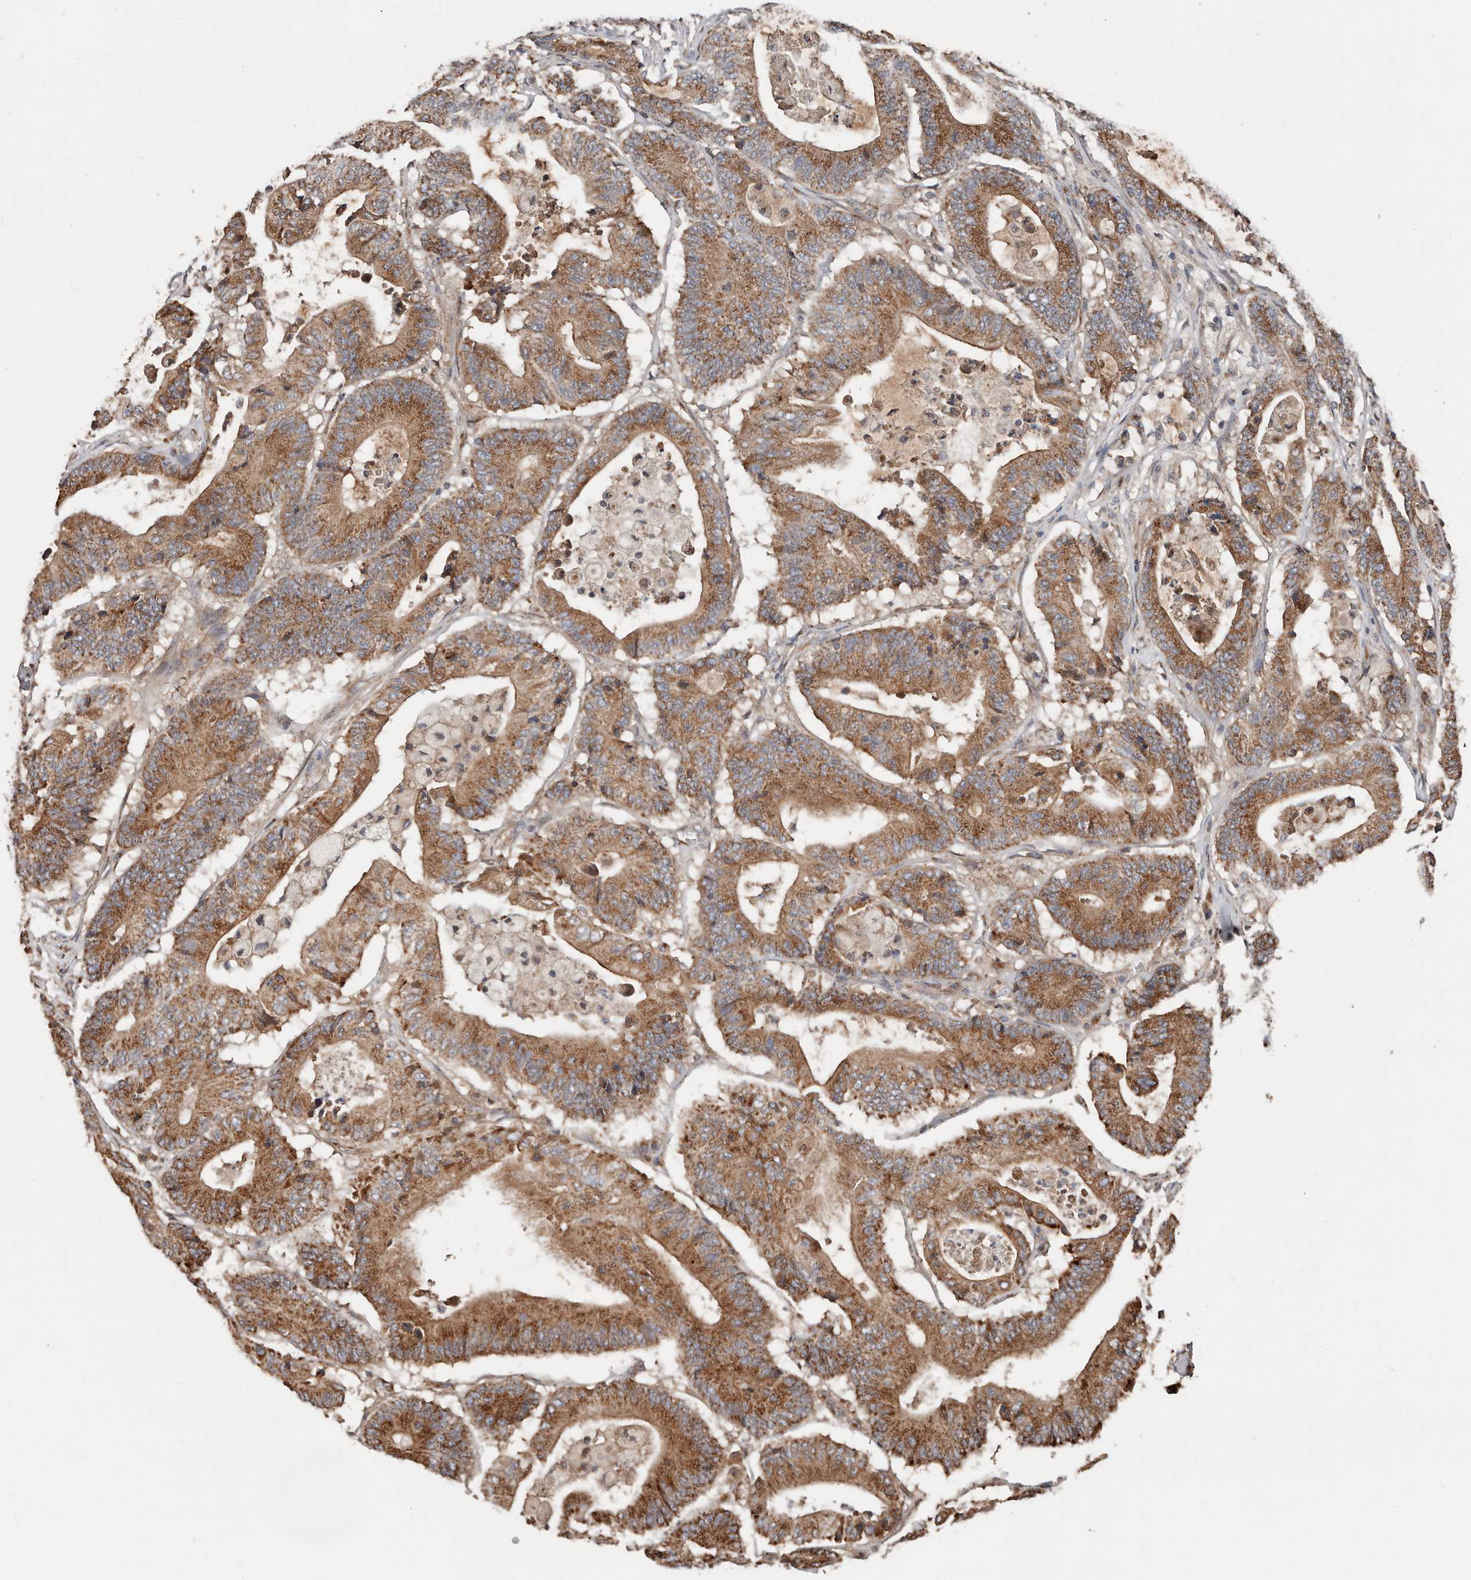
{"staining": {"intensity": "moderate", "quantity": ">75%", "location": "cytoplasmic/membranous"}, "tissue": "colorectal cancer", "cell_type": "Tumor cells", "image_type": "cancer", "snomed": [{"axis": "morphology", "description": "Adenocarcinoma, NOS"}, {"axis": "topography", "description": "Colon"}], "caption": "This image demonstrates colorectal cancer (adenocarcinoma) stained with immunohistochemistry to label a protein in brown. The cytoplasmic/membranous of tumor cells show moderate positivity for the protein. Nuclei are counter-stained blue.", "gene": "COG1", "patient": {"sex": "female", "age": 84}}